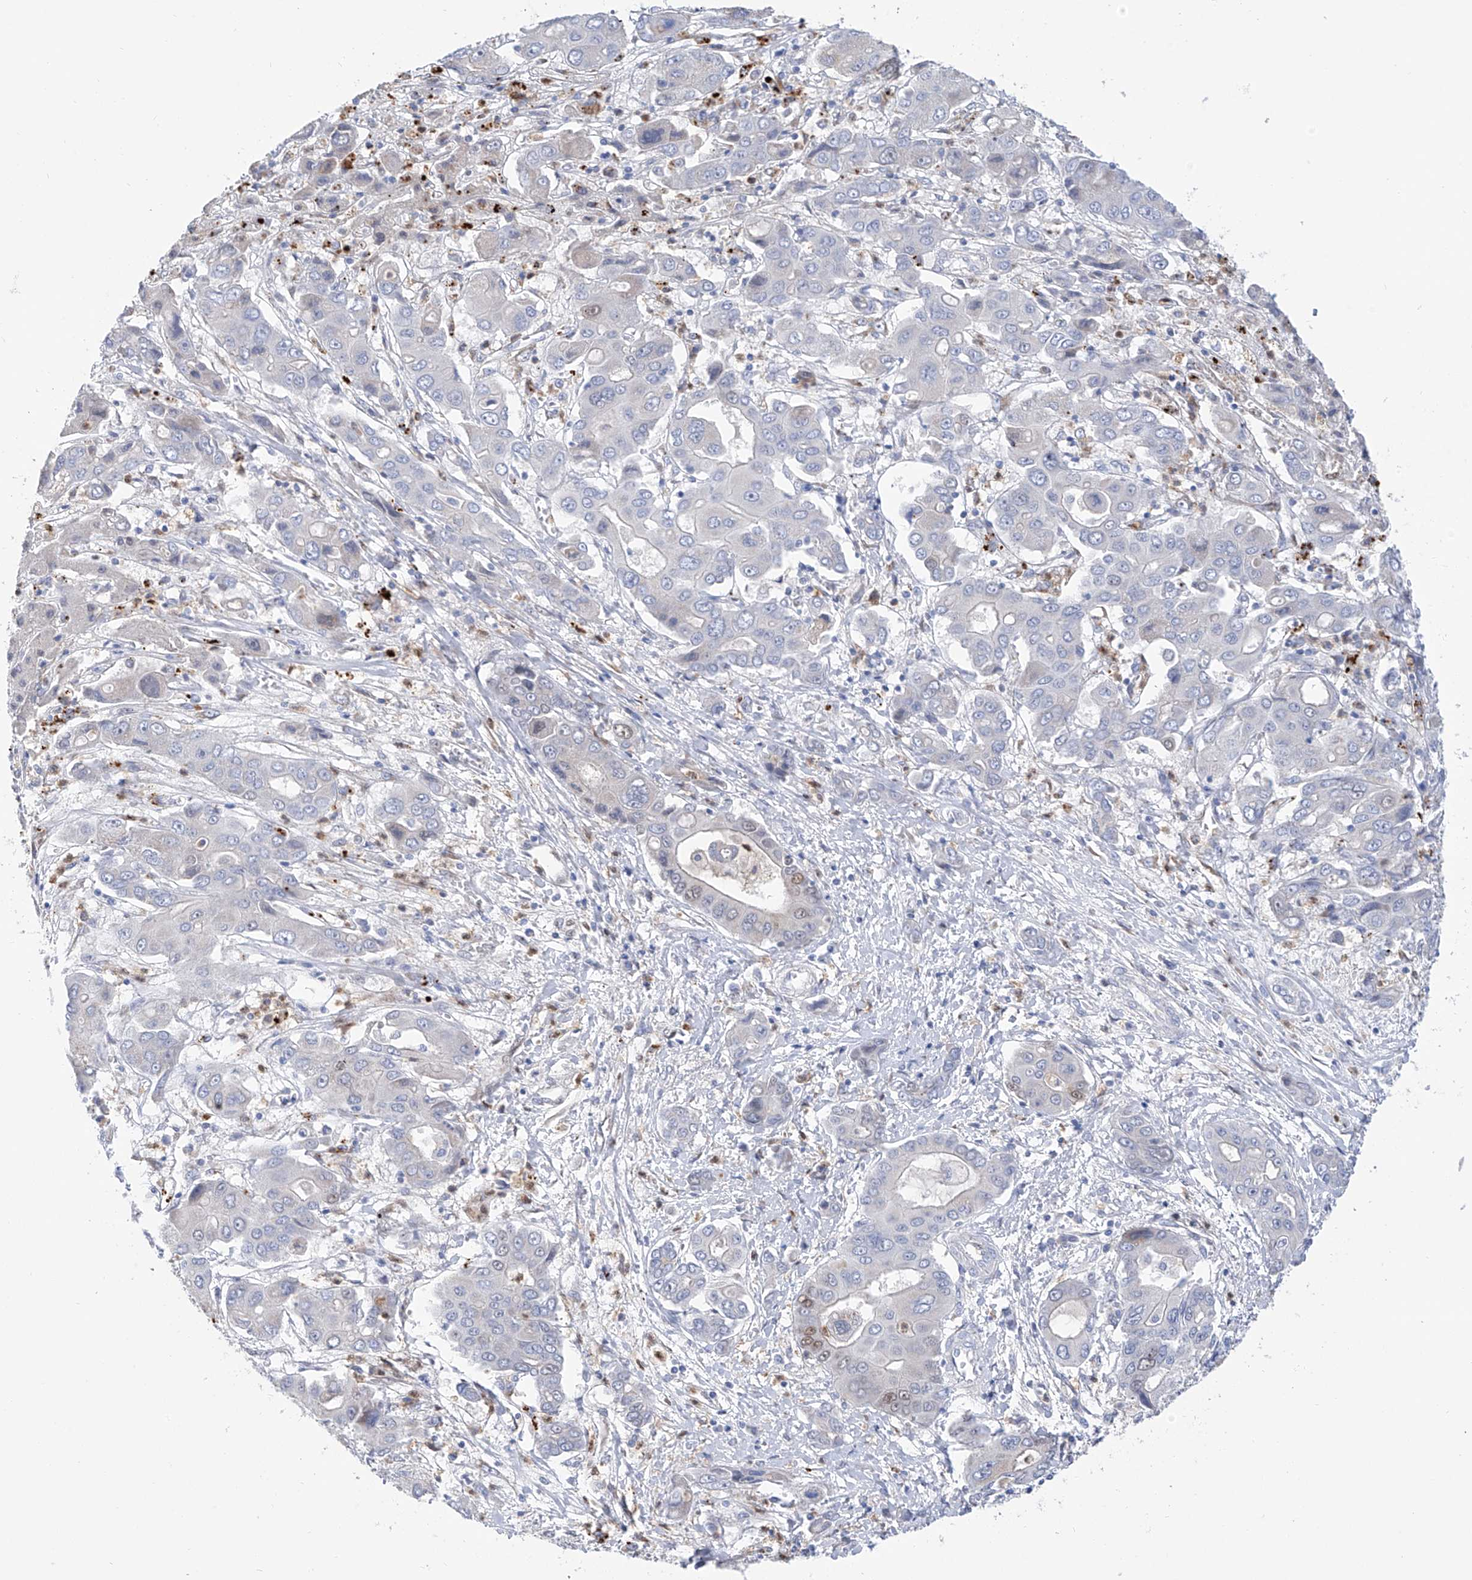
{"staining": {"intensity": "weak", "quantity": "<25%", "location": "nuclear"}, "tissue": "liver cancer", "cell_type": "Tumor cells", "image_type": "cancer", "snomed": [{"axis": "morphology", "description": "Cholangiocarcinoma"}, {"axis": "topography", "description": "Liver"}], "caption": "Immunohistochemistry of cholangiocarcinoma (liver) demonstrates no expression in tumor cells.", "gene": "PHF20", "patient": {"sex": "male", "age": 67}}